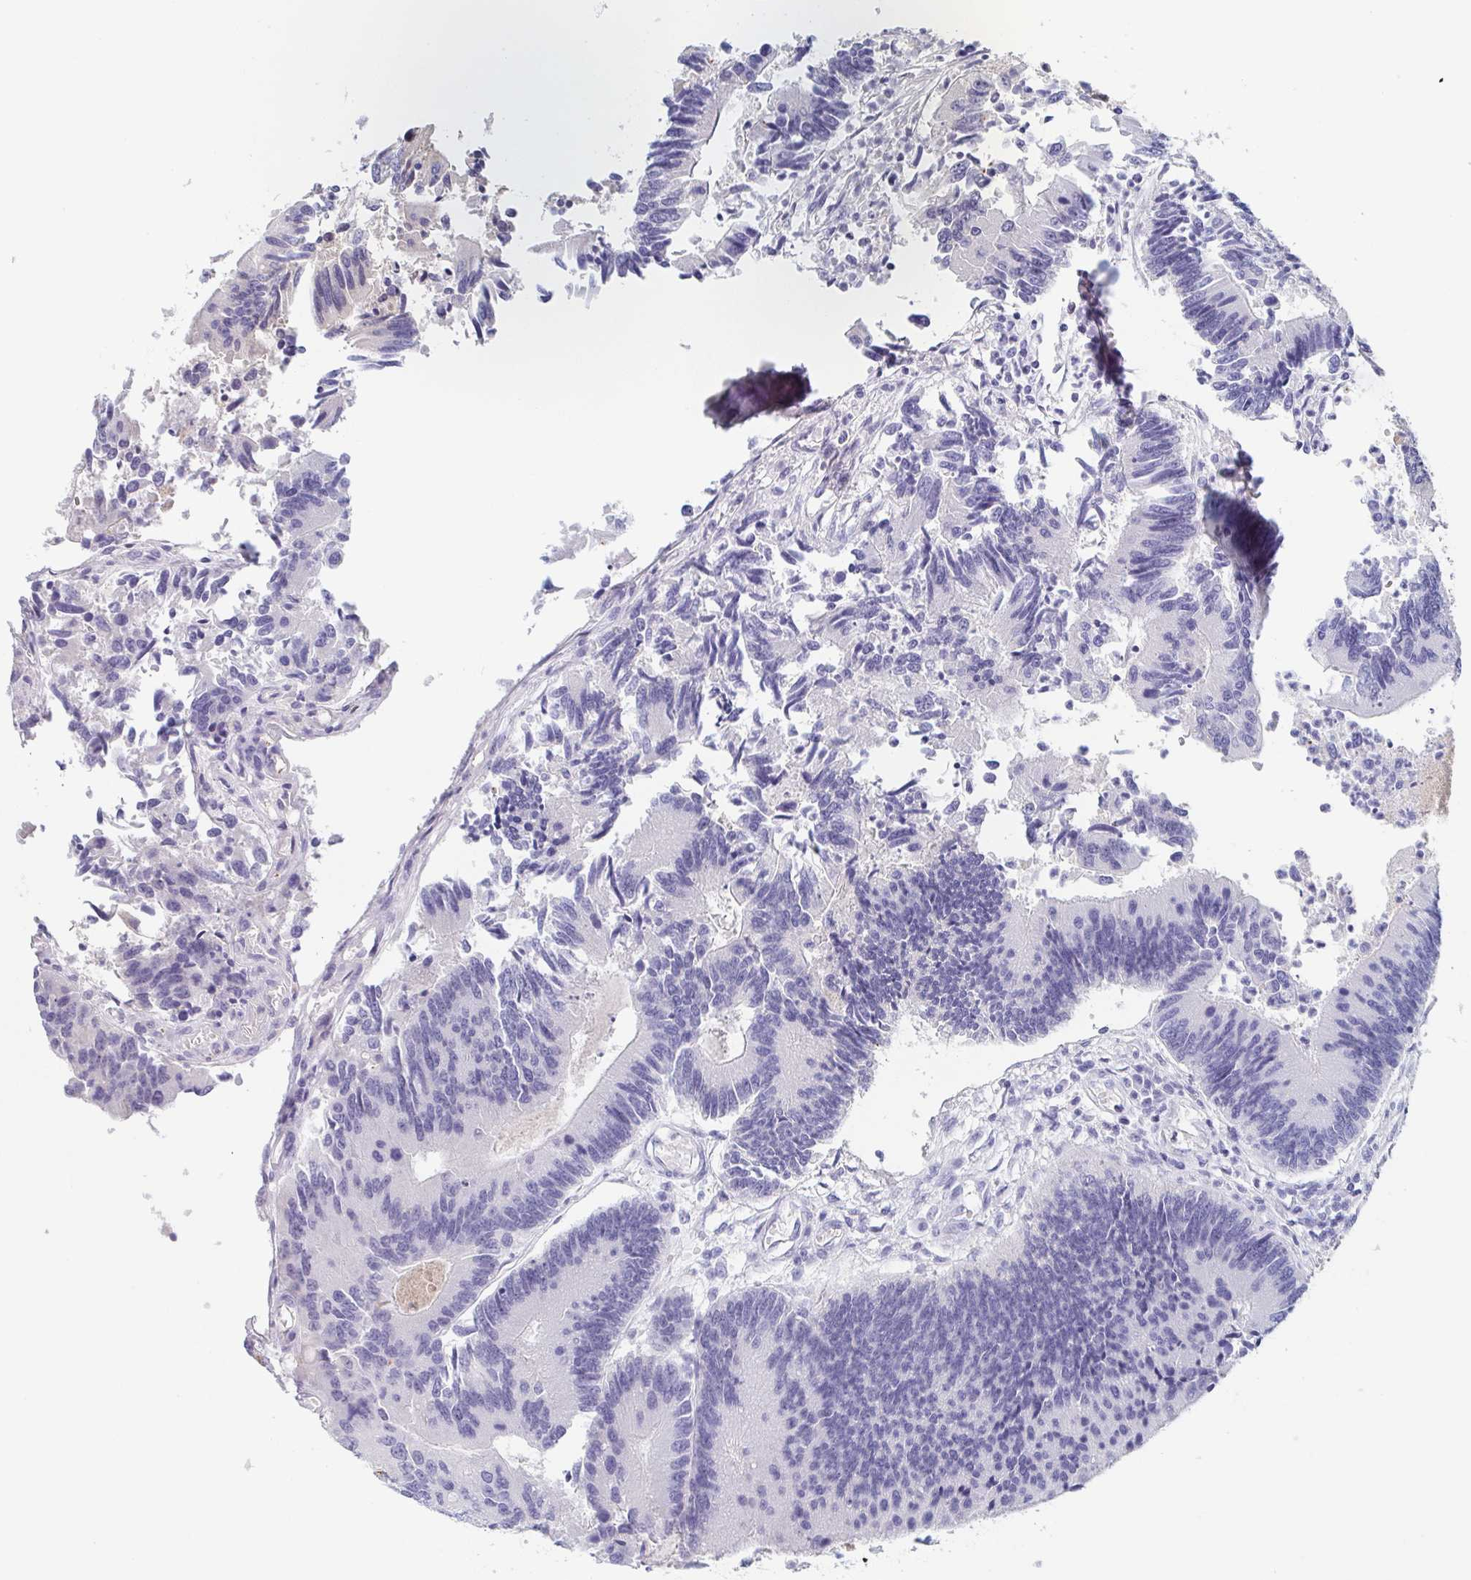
{"staining": {"intensity": "strong", "quantity": "<25%", "location": "cytoplasmic/membranous"}, "tissue": "colorectal cancer", "cell_type": "Tumor cells", "image_type": "cancer", "snomed": [{"axis": "morphology", "description": "Adenocarcinoma, NOS"}, {"axis": "topography", "description": "Colon"}], "caption": "Immunohistochemistry (DAB (3,3'-diaminobenzidine)) staining of human colorectal cancer (adenocarcinoma) demonstrates strong cytoplasmic/membranous protein positivity in approximately <25% of tumor cells.", "gene": "REG4", "patient": {"sex": "female", "age": 67}}